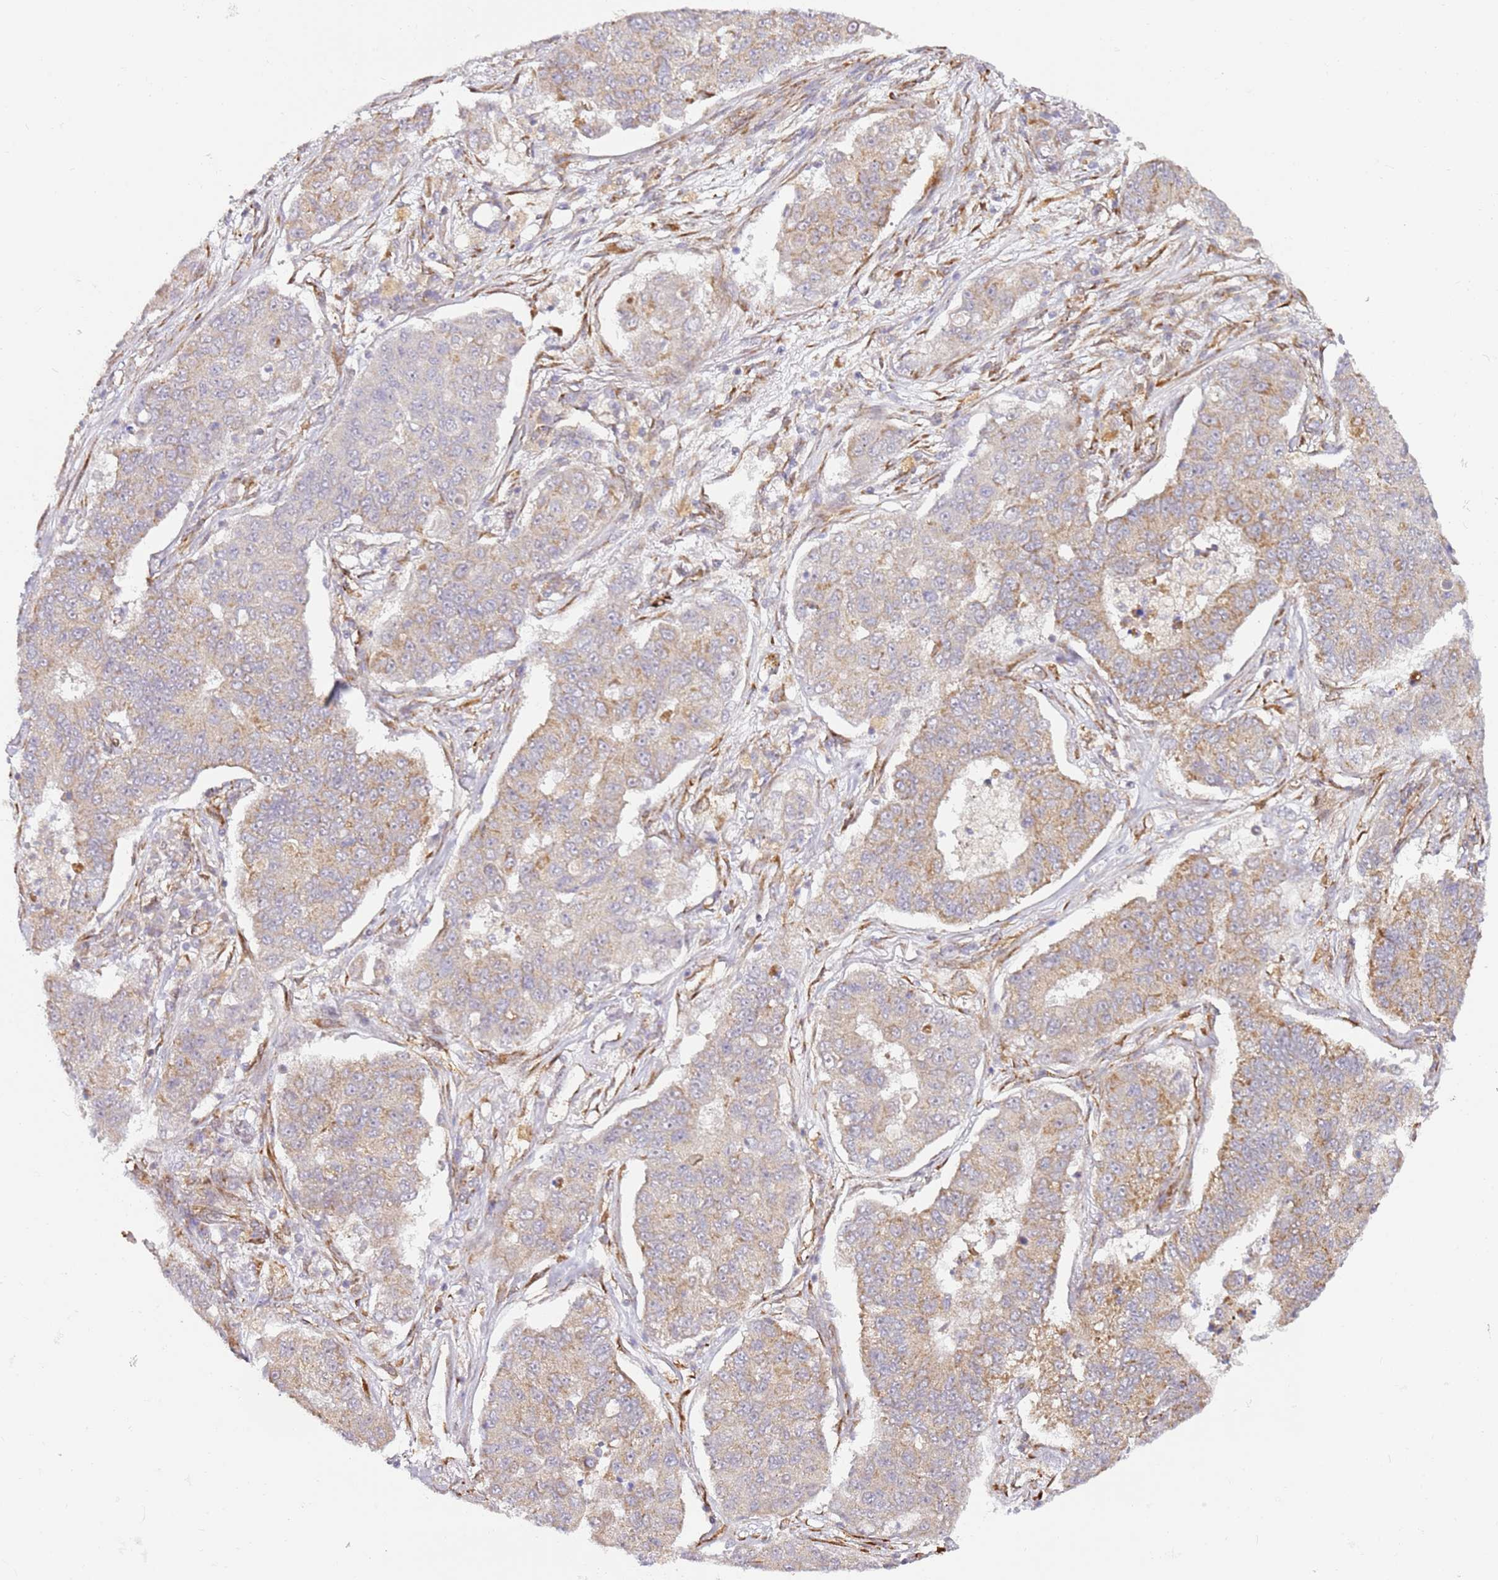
{"staining": {"intensity": "weak", "quantity": "<25%", "location": "cytoplasmic/membranous"}, "tissue": "lung cancer", "cell_type": "Tumor cells", "image_type": "cancer", "snomed": [{"axis": "morphology", "description": "Squamous cell carcinoma, NOS"}, {"axis": "topography", "description": "Lung"}], "caption": "This micrograph is of lung cancer (squamous cell carcinoma) stained with immunohistochemistry to label a protein in brown with the nuclei are counter-stained blue. There is no expression in tumor cells.", "gene": "GRAP", "patient": {"sex": "male", "age": 74}}